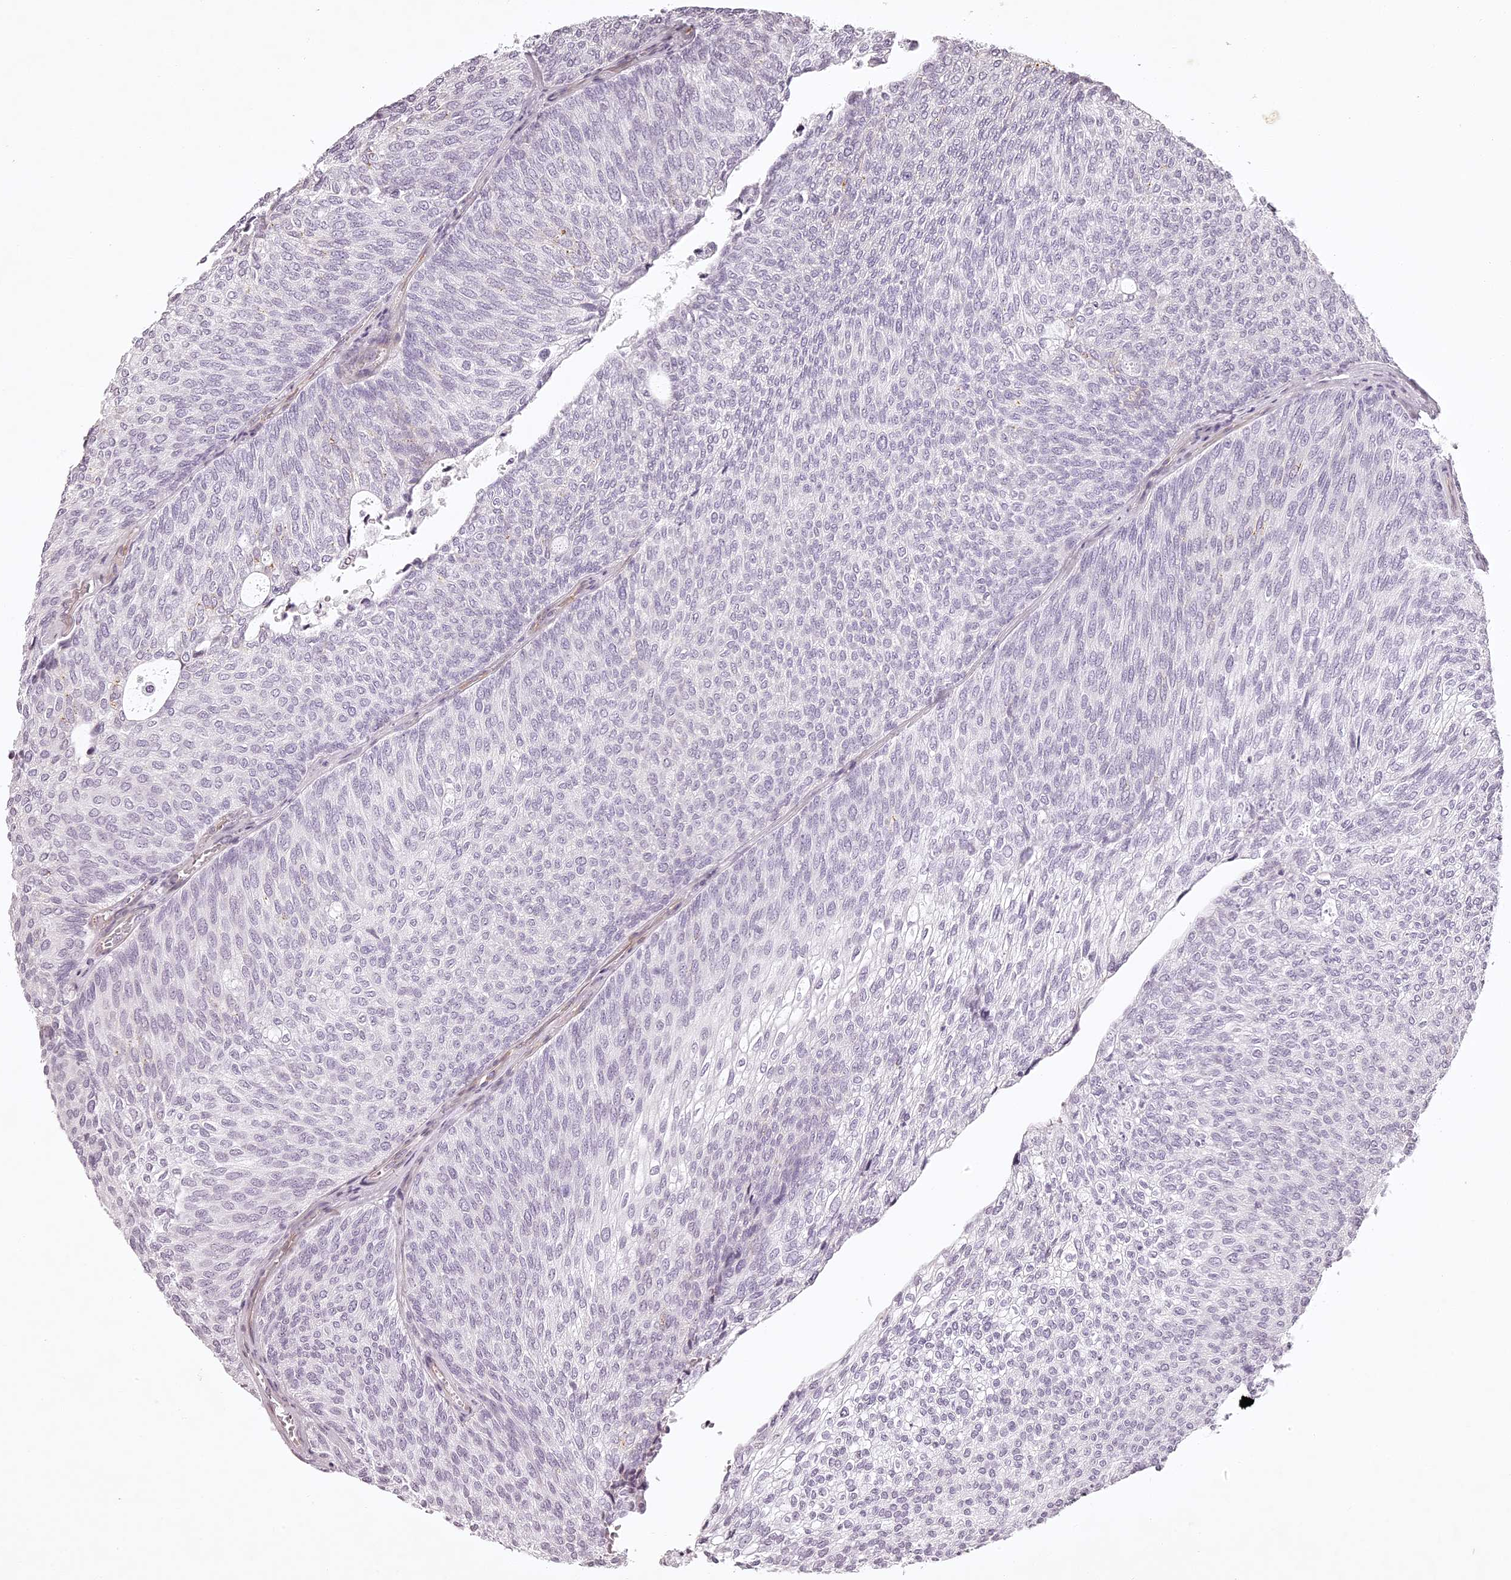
{"staining": {"intensity": "negative", "quantity": "none", "location": "none"}, "tissue": "urothelial cancer", "cell_type": "Tumor cells", "image_type": "cancer", "snomed": [{"axis": "morphology", "description": "Urothelial carcinoma, Low grade"}, {"axis": "topography", "description": "Urinary bladder"}], "caption": "Tumor cells are negative for protein expression in human urothelial carcinoma (low-grade). (Brightfield microscopy of DAB immunohistochemistry at high magnification).", "gene": "ELAPOR1", "patient": {"sex": "female", "age": 79}}